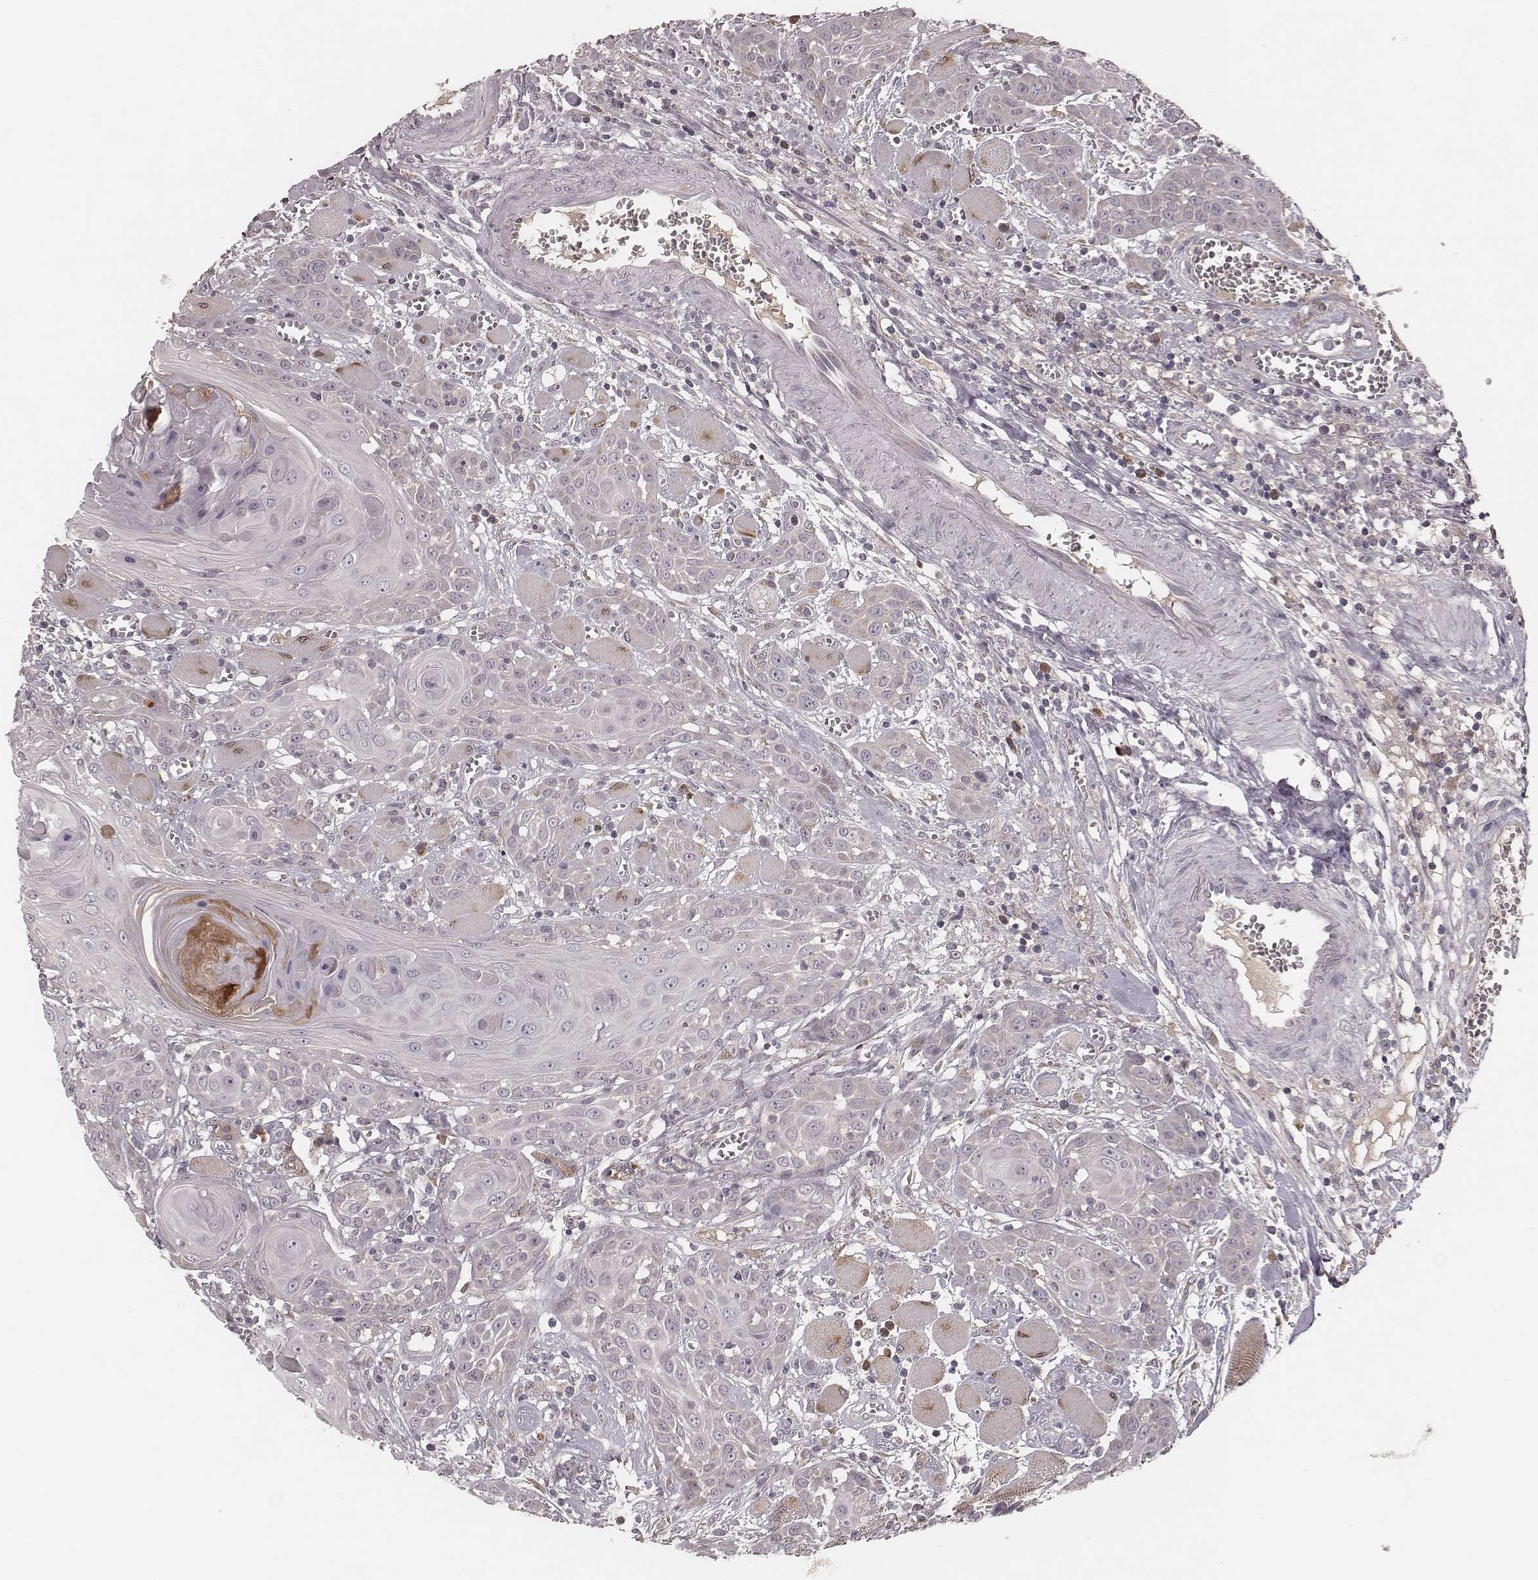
{"staining": {"intensity": "negative", "quantity": "none", "location": "none"}, "tissue": "head and neck cancer", "cell_type": "Tumor cells", "image_type": "cancer", "snomed": [{"axis": "morphology", "description": "Squamous cell carcinoma, NOS"}, {"axis": "topography", "description": "Head-Neck"}], "caption": "Immunohistochemistry (IHC) photomicrograph of head and neck squamous cell carcinoma stained for a protein (brown), which demonstrates no staining in tumor cells. Nuclei are stained in blue.", "gene": "P2RX5", "patient": {"sex": "female", "age": 80}}